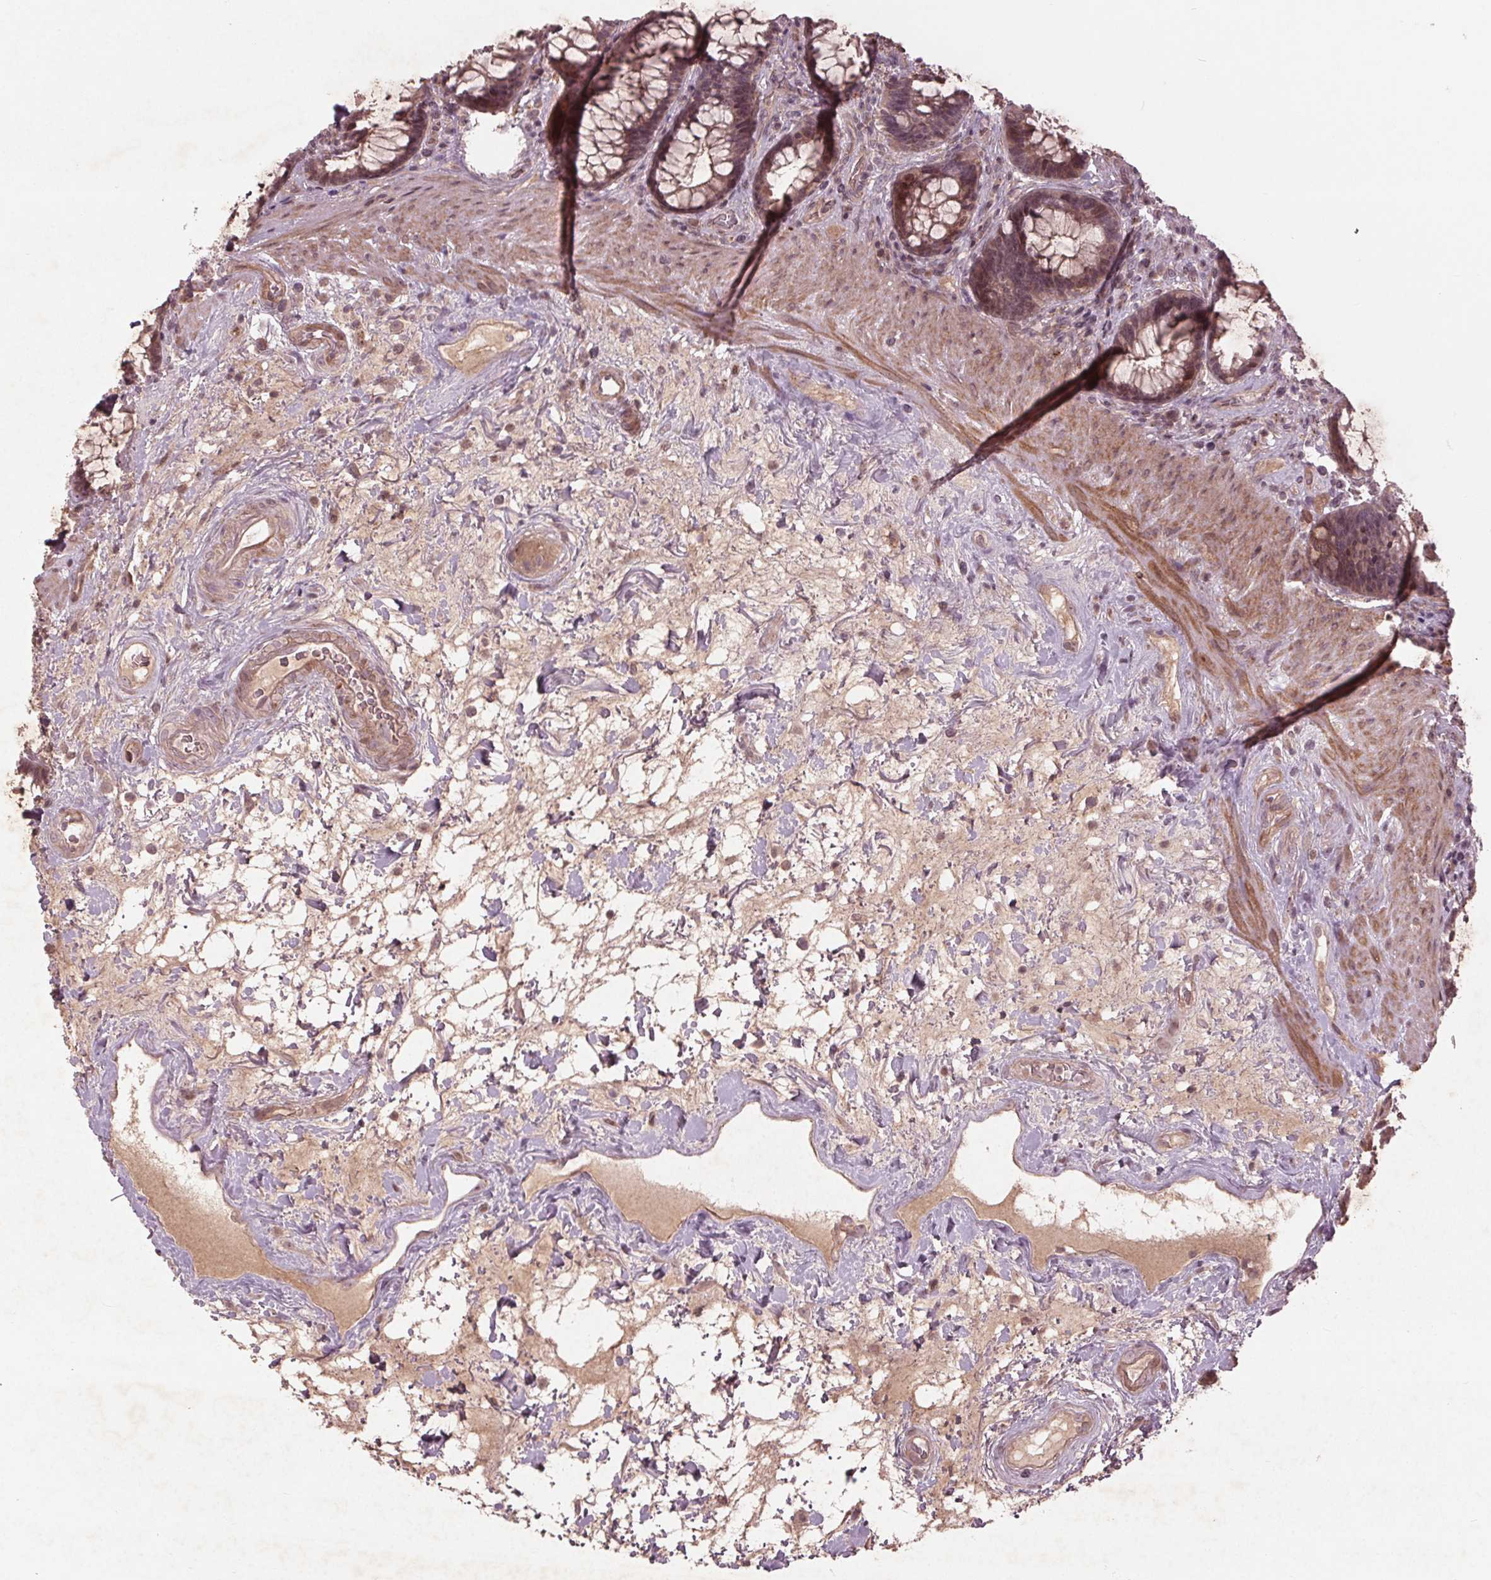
{"staining": {"intensity": "weak", "quantity": ">75%", "location": "cytoplasmic/membranous,nuclear"}, "tissue": "rectum", "cell_type": "Glandular cells", "image_type": "normal", "snomed": [{"axis": "morphology", "description": "Normal tissue, NOS"}, {"axis": "topography", "description": "Rectum"}], "caption": "Immunohistochemistry (DAB (3,3'-diaminobenzidine)) staining of normal human rectum demonstrates weak cytoplasmic/membranous,nuclear protein positivity in about >75% of glandular cells. (DAB IHC with brightfield microscopy, high magnification).", "gene": "CDKL4", "patient": {"sex": "male", "age": 72}}